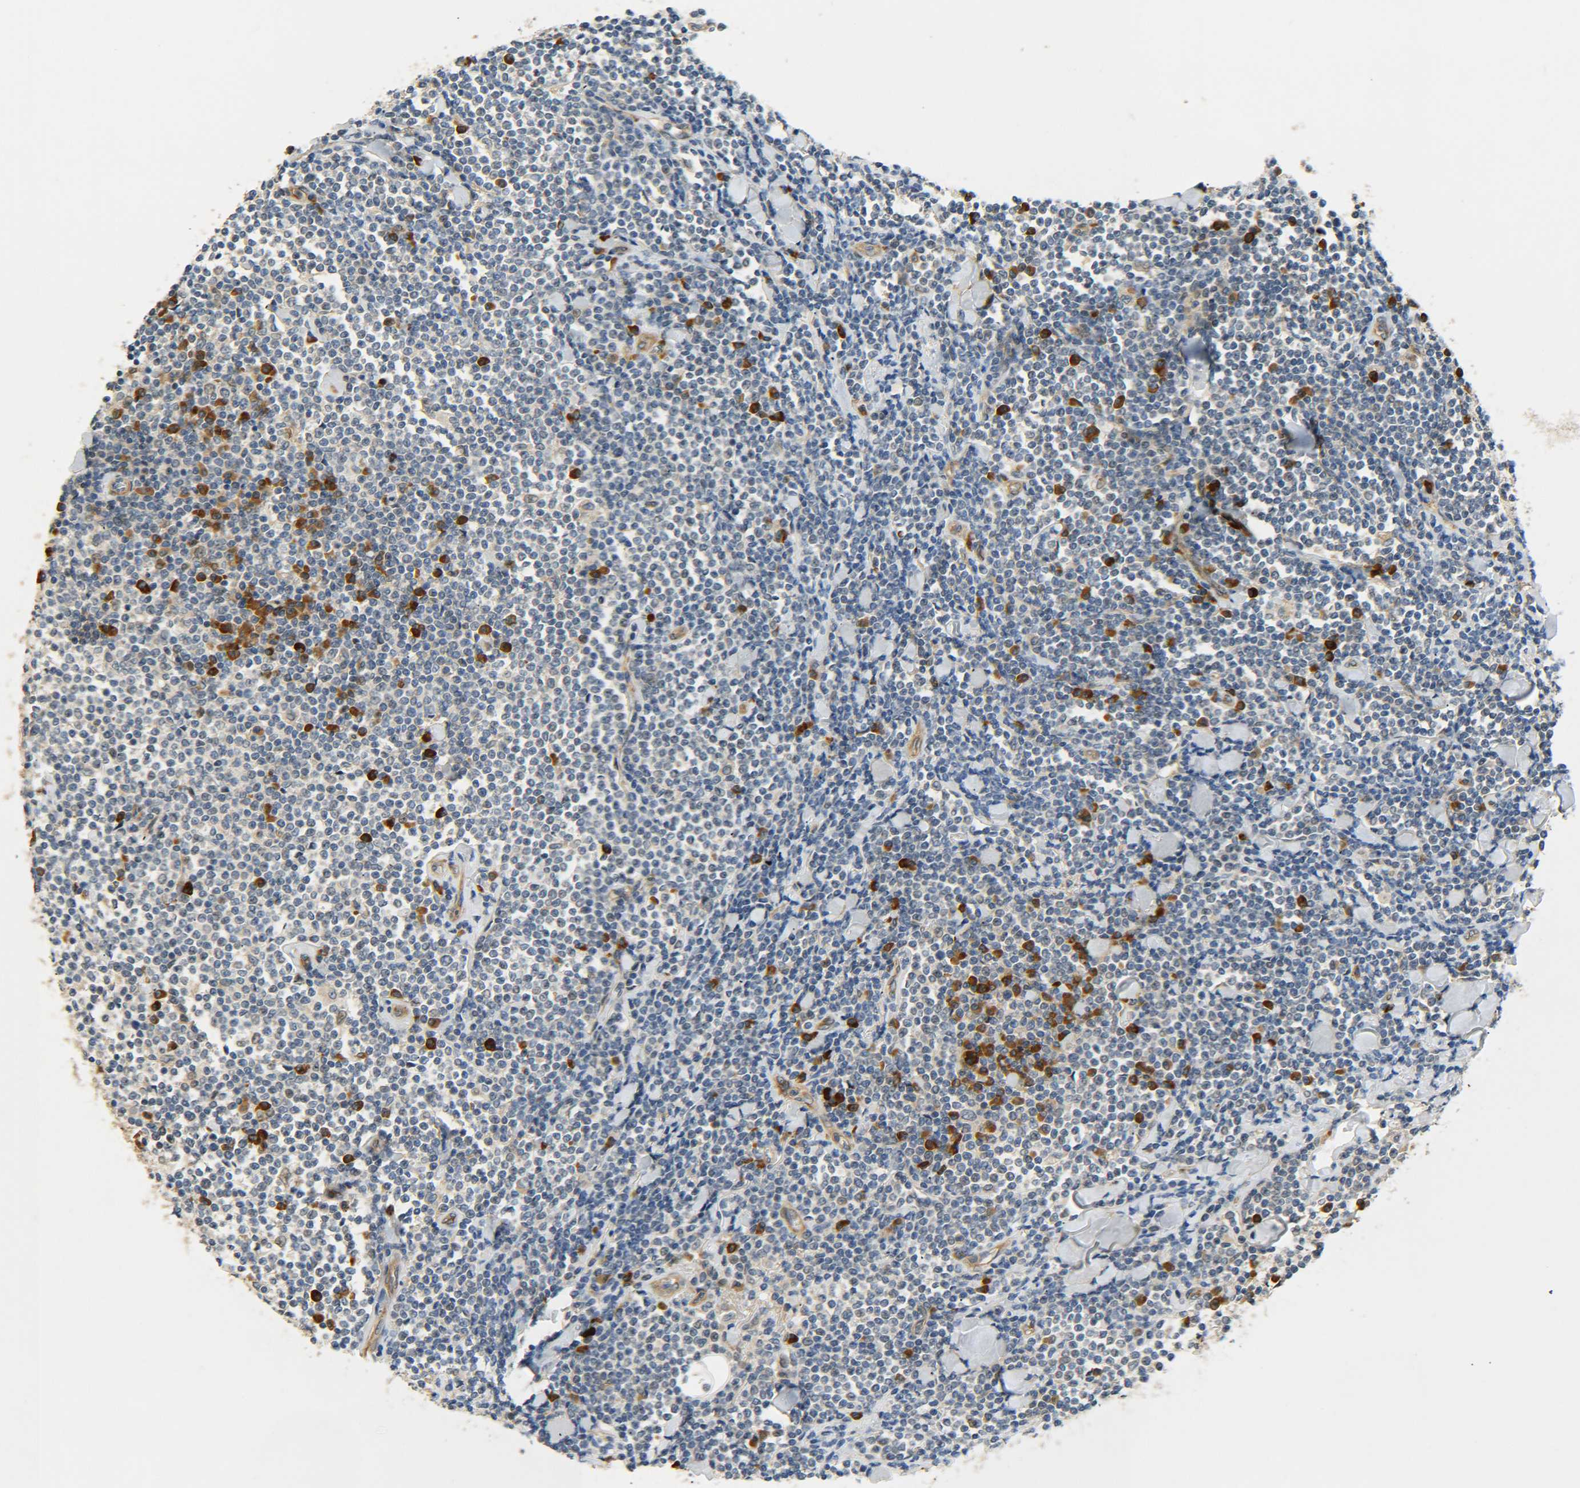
{"staining": {"intensity": "negative", "quantity": "none", "location": "none"}, "tissue": "lymphoma", "cell_type": "Tumor cells", "image_type": "cancer", "snomed": [{"axis": "morphology", "description": "Malignant lymphoma, non-Hodgkin's type, Low grade"}, {"axis": "topography", "description": "Soft tissue"}], "caption": "Photomicrograph shows no protein staining in tumor cells of lymphoma tissue.", "gene": "MEIS1", "patient": {"sex": "male", "age": 92}}